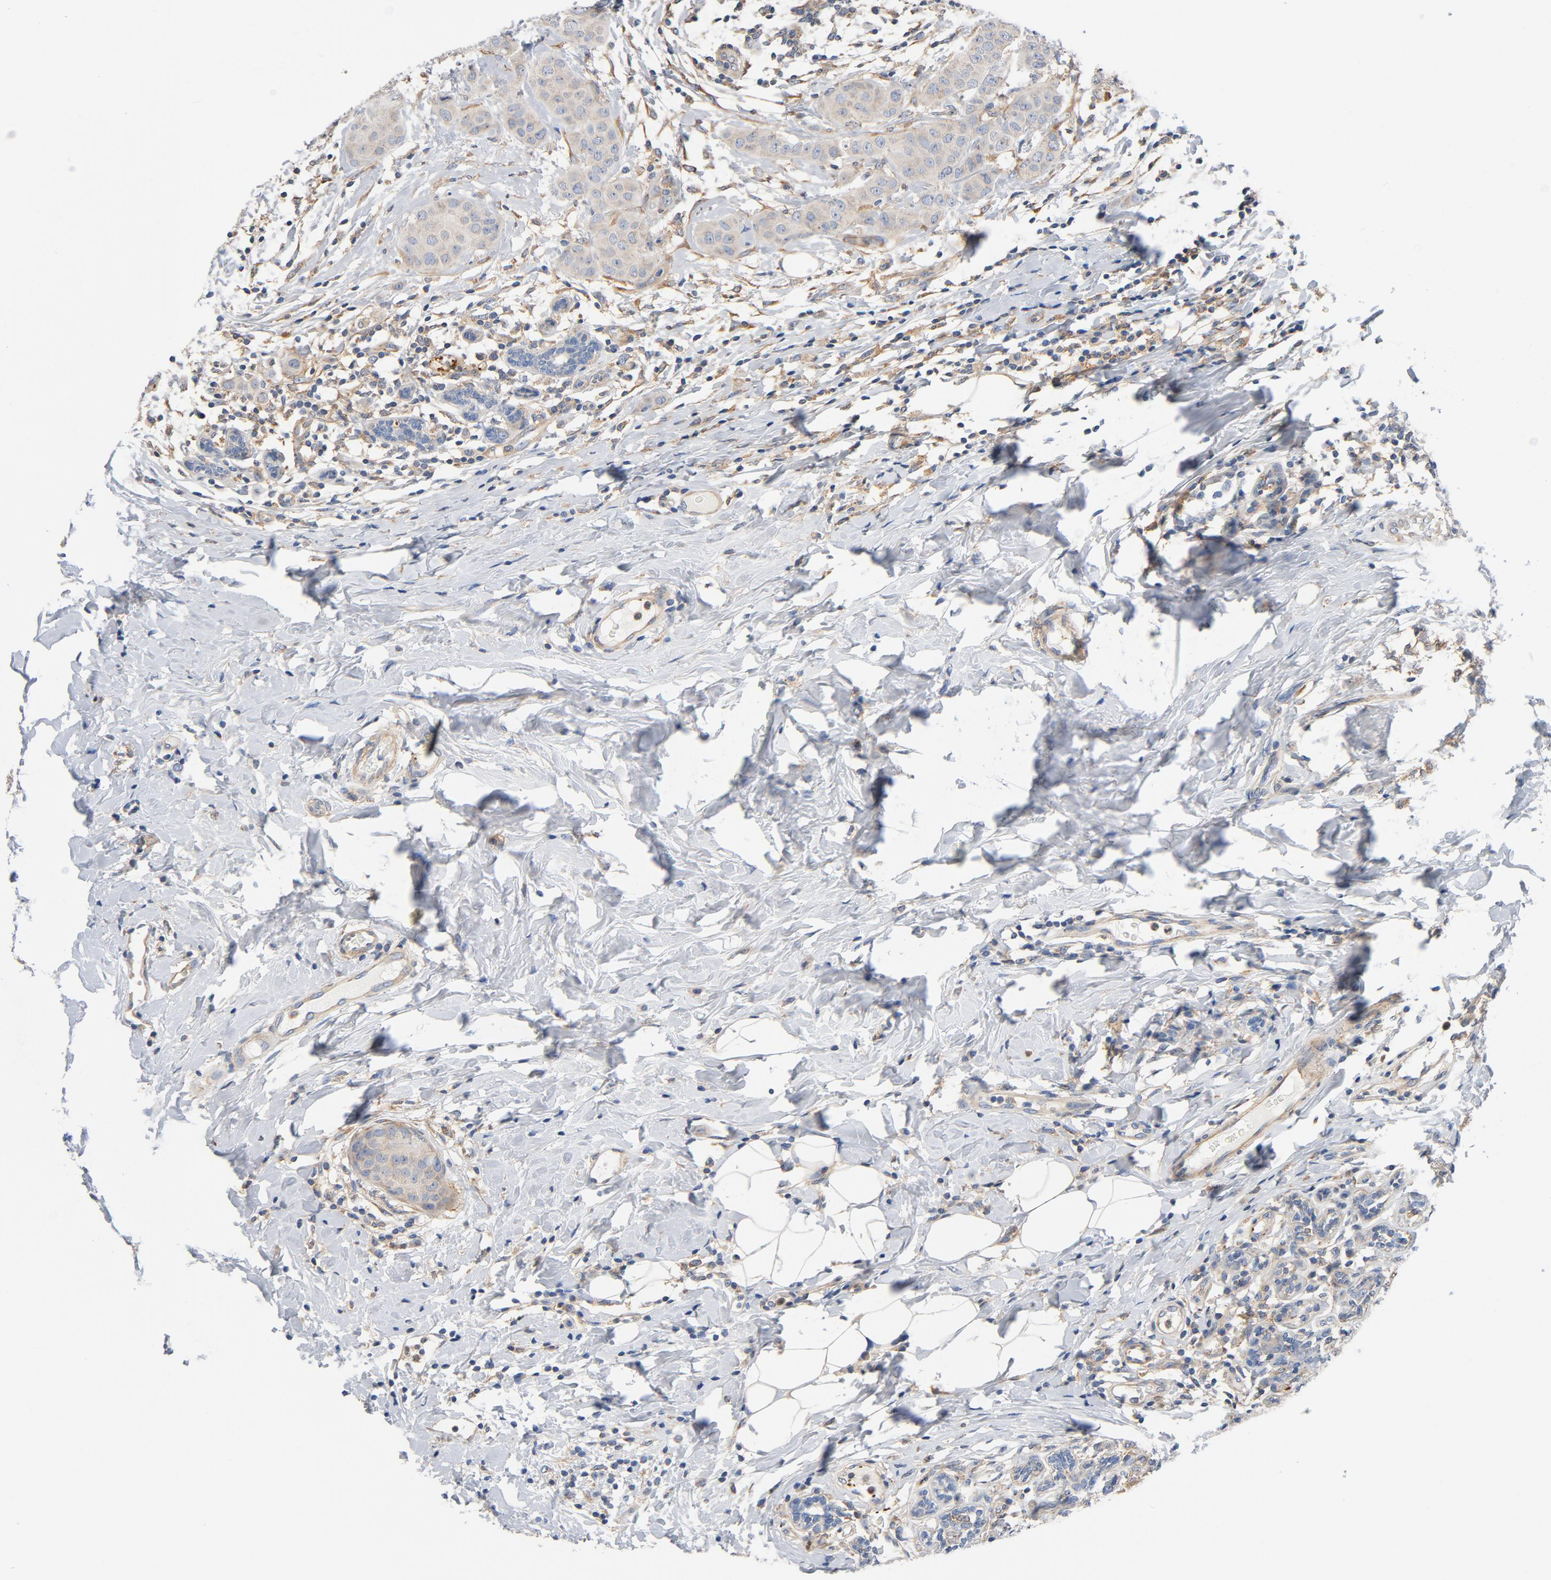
{"staining": {"intensity": "weak", "quantity": "25%-75%", "location": "cytoplasmic/membranous"}, "tissue": "breast cancer", "cell_type": "Tumor cells", "image_type": "cancer", "snomed": [{"axis": "morphology", "description": "Duct carcinoma"}, {"axis": "topography", "description": "Breast"}], "caption": "A micrograph of human breast invasive ductal carcinoma stained for a protein reveals weak cytoplasmic/membranous brown staining in tumor cells. Immunohistochemistry stains the protein of interest in brown and the nuclei are stained blue.", "gene": "ILK", "patient": {"sex": "female", "age": 40}}